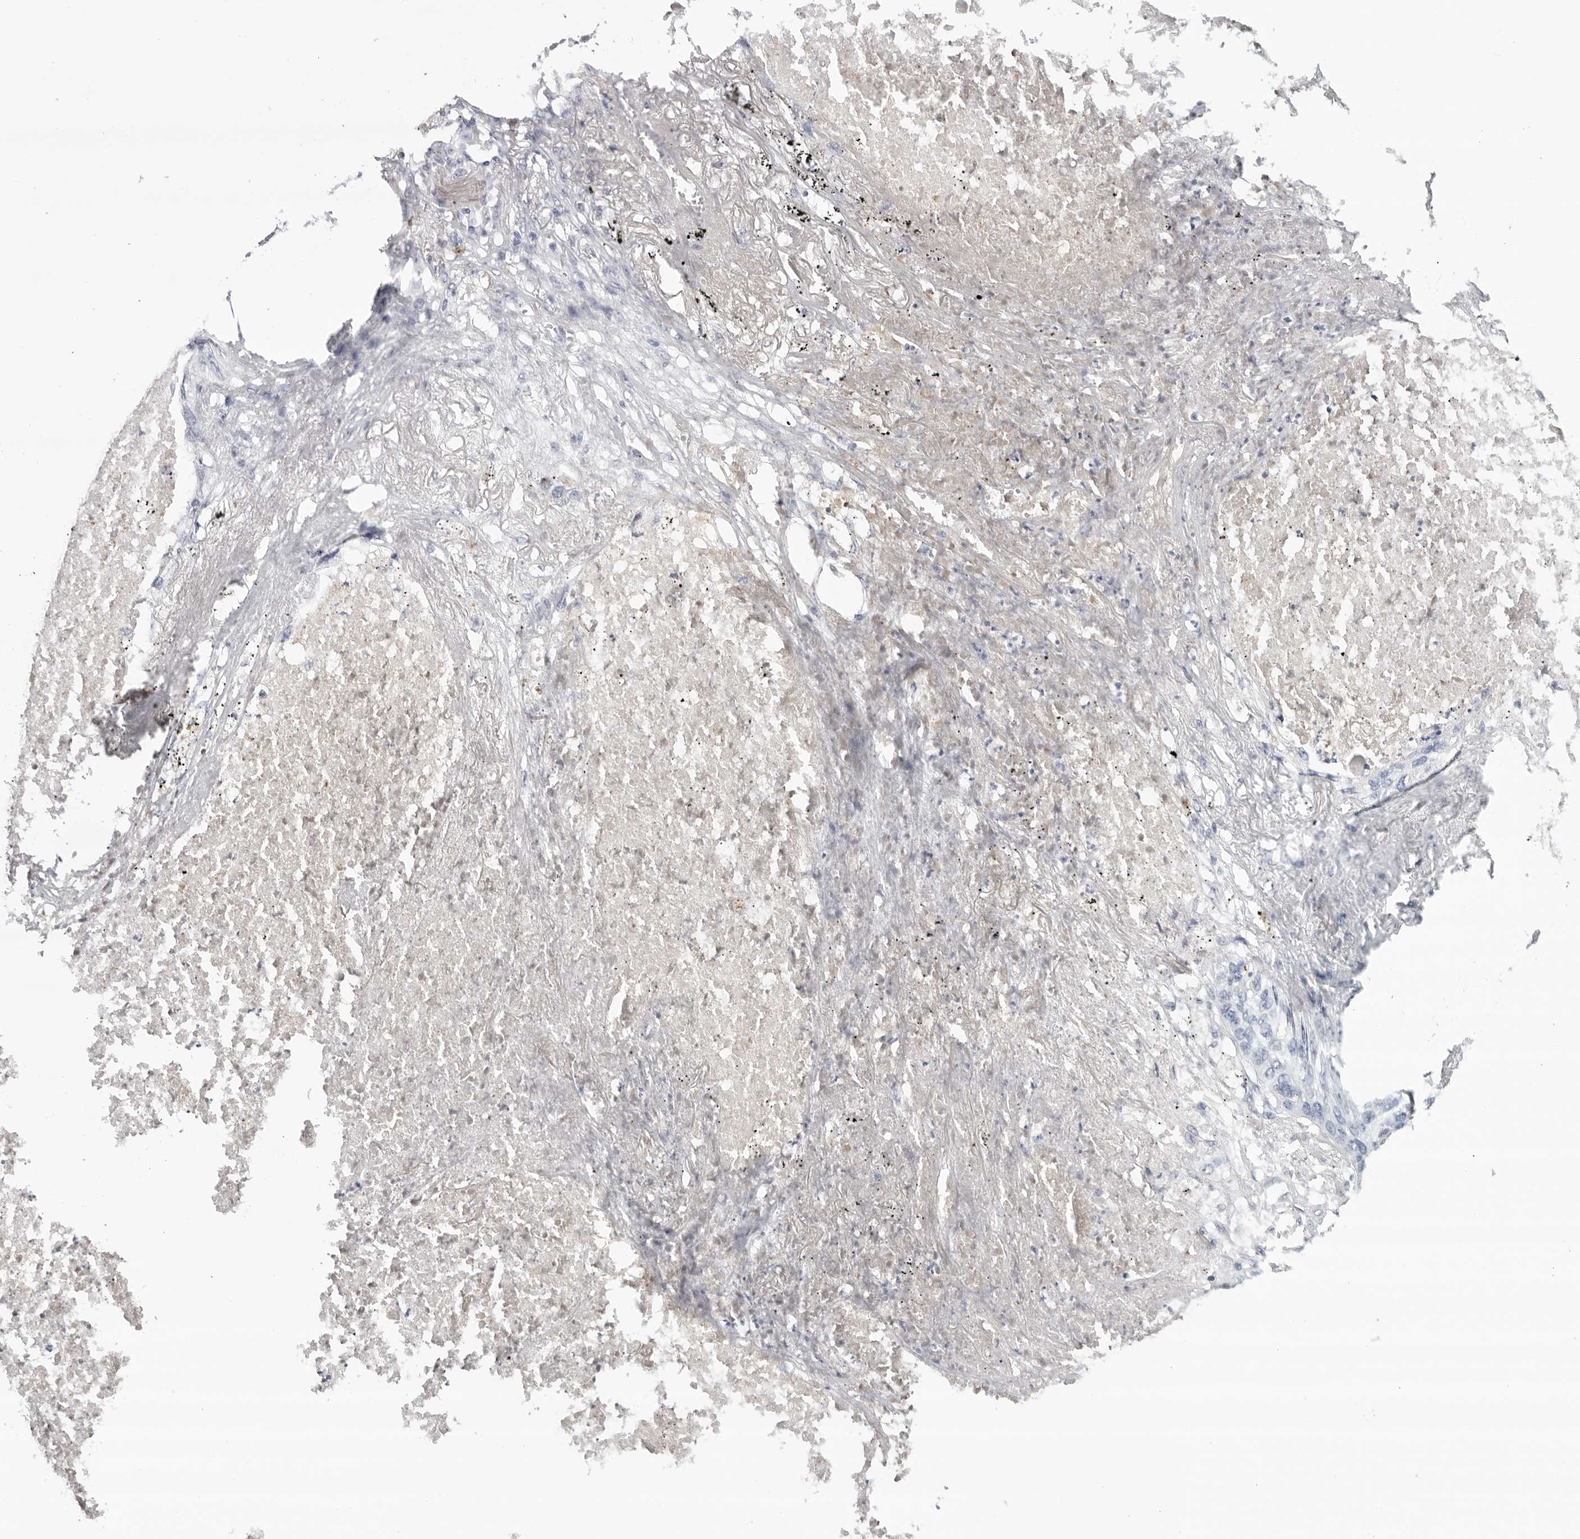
{"staining": {"intensity": "negative", "quantity": "none", "location": "none"}, "tissue": "lung cancer", "cell_type": "Tumor cells", "image_type": "cancer", "snomed": [{"axis": "morphology", "description": "Squamous cell carcinoma, NOS"}, {"axis": "topography", "description": "Lung"}], "caption": "A high-resolution photomicrograph shows immunohistochemistry staining of squamous cell carcinoma (lung), which demonstrates no significant expression in tumor cells.", "gene": "ZNF502", "patient": {"sex": "female", "age": 63}}